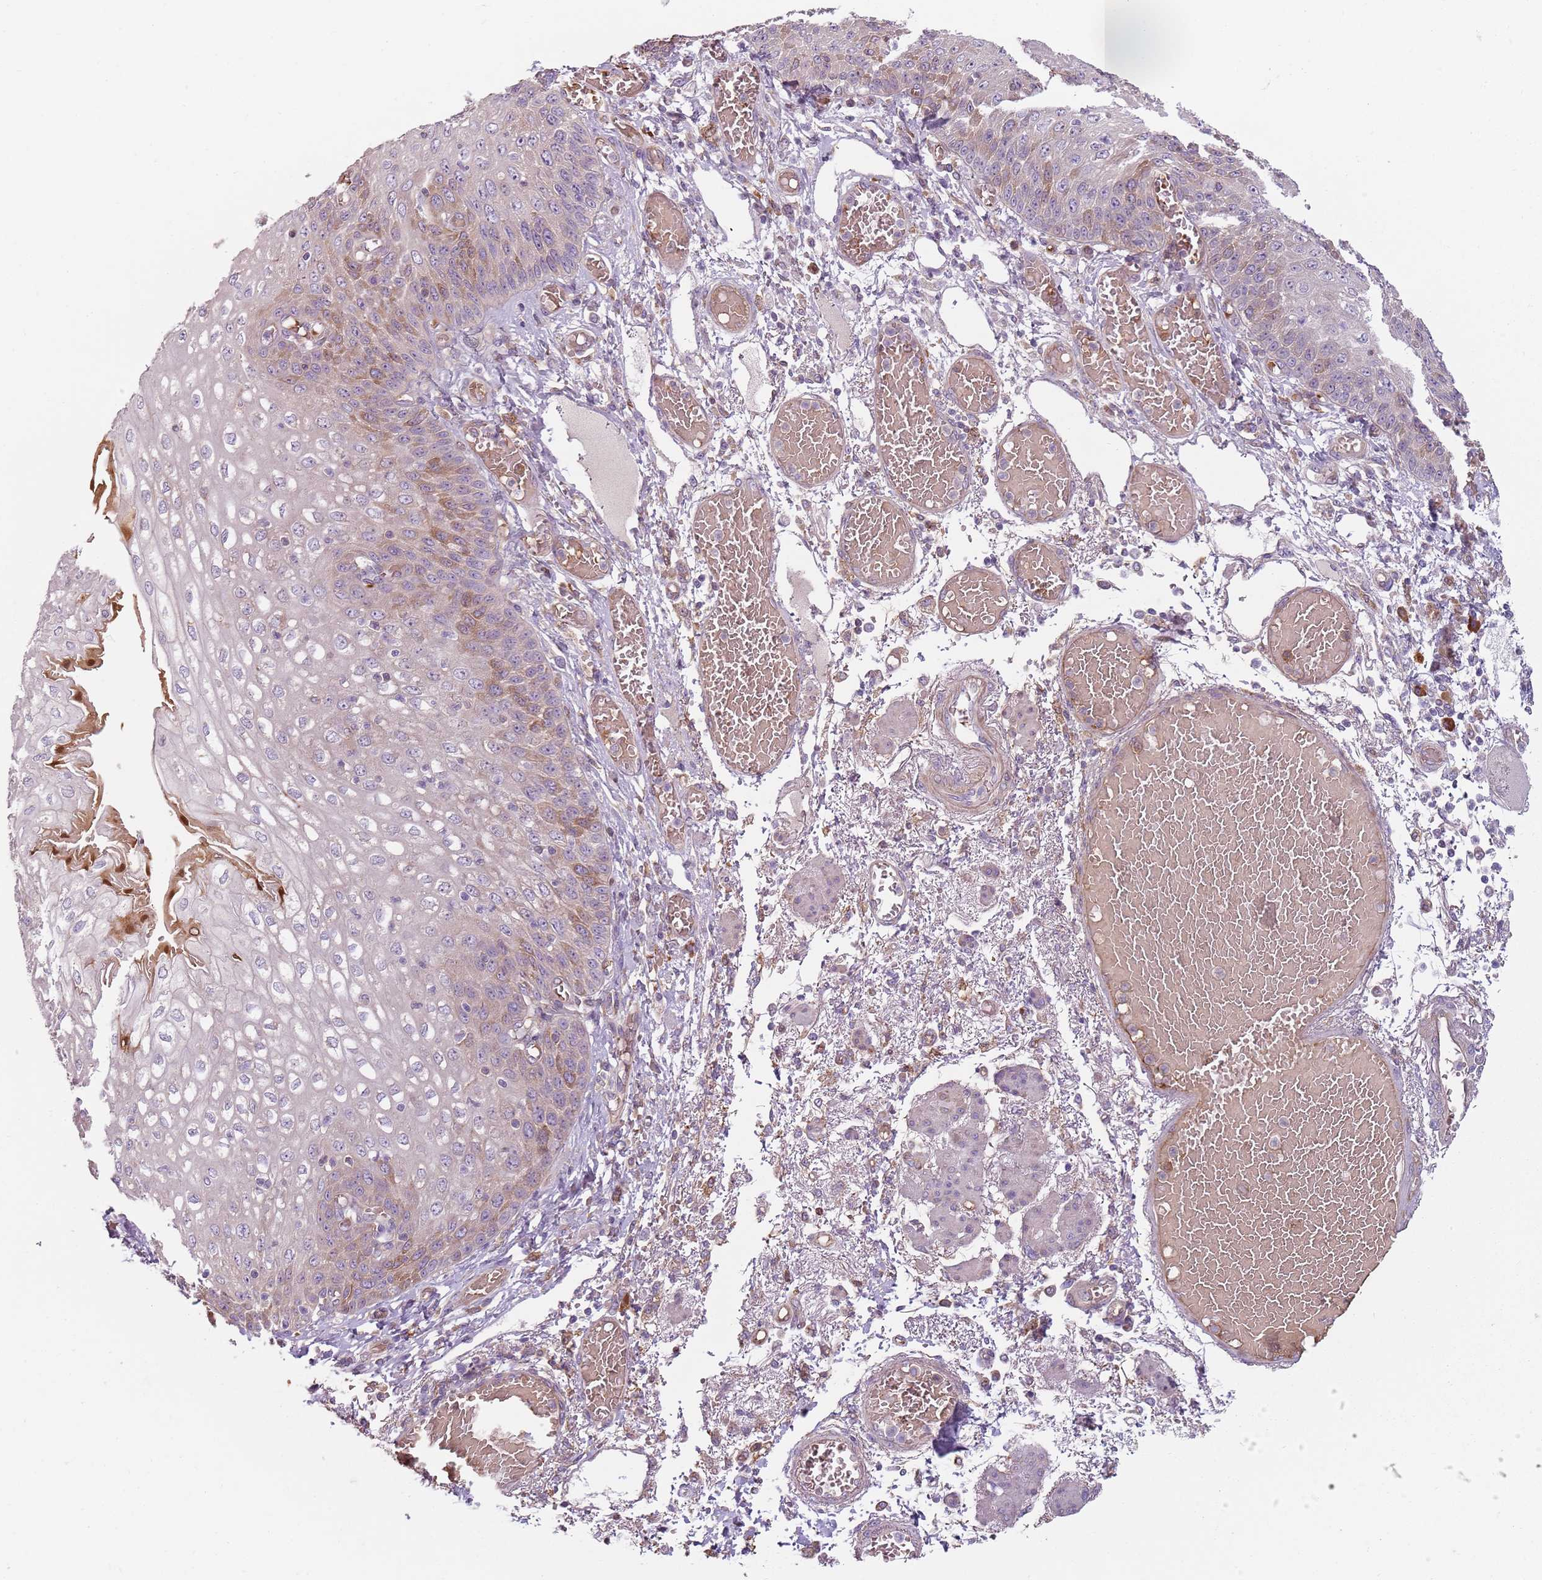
{"staining": {"intensity": "moderate", "quantity": "<25%", "location": "cytoplasmic/membranous"}, "tissue": "esophagus", "cell_type": "Squamous epithelial cells", "image_type": "normal", "snomed": [{"axis": "morphology", "description": "Normal tissue, NOS"}, {"axis": "topography", "description": "Esophagus"}], "caption": "Immunohistochemistry (IHC) (DAB) staining of benign human esophagus shows moderate cytoplasmic/membranous protein positivity in approximately <25% of squamous epithelial cells. (IHC, brightfield microscopy, high magnification).", "gene": "SPATA2", "patient": {"sex": "male", "age": 81}}